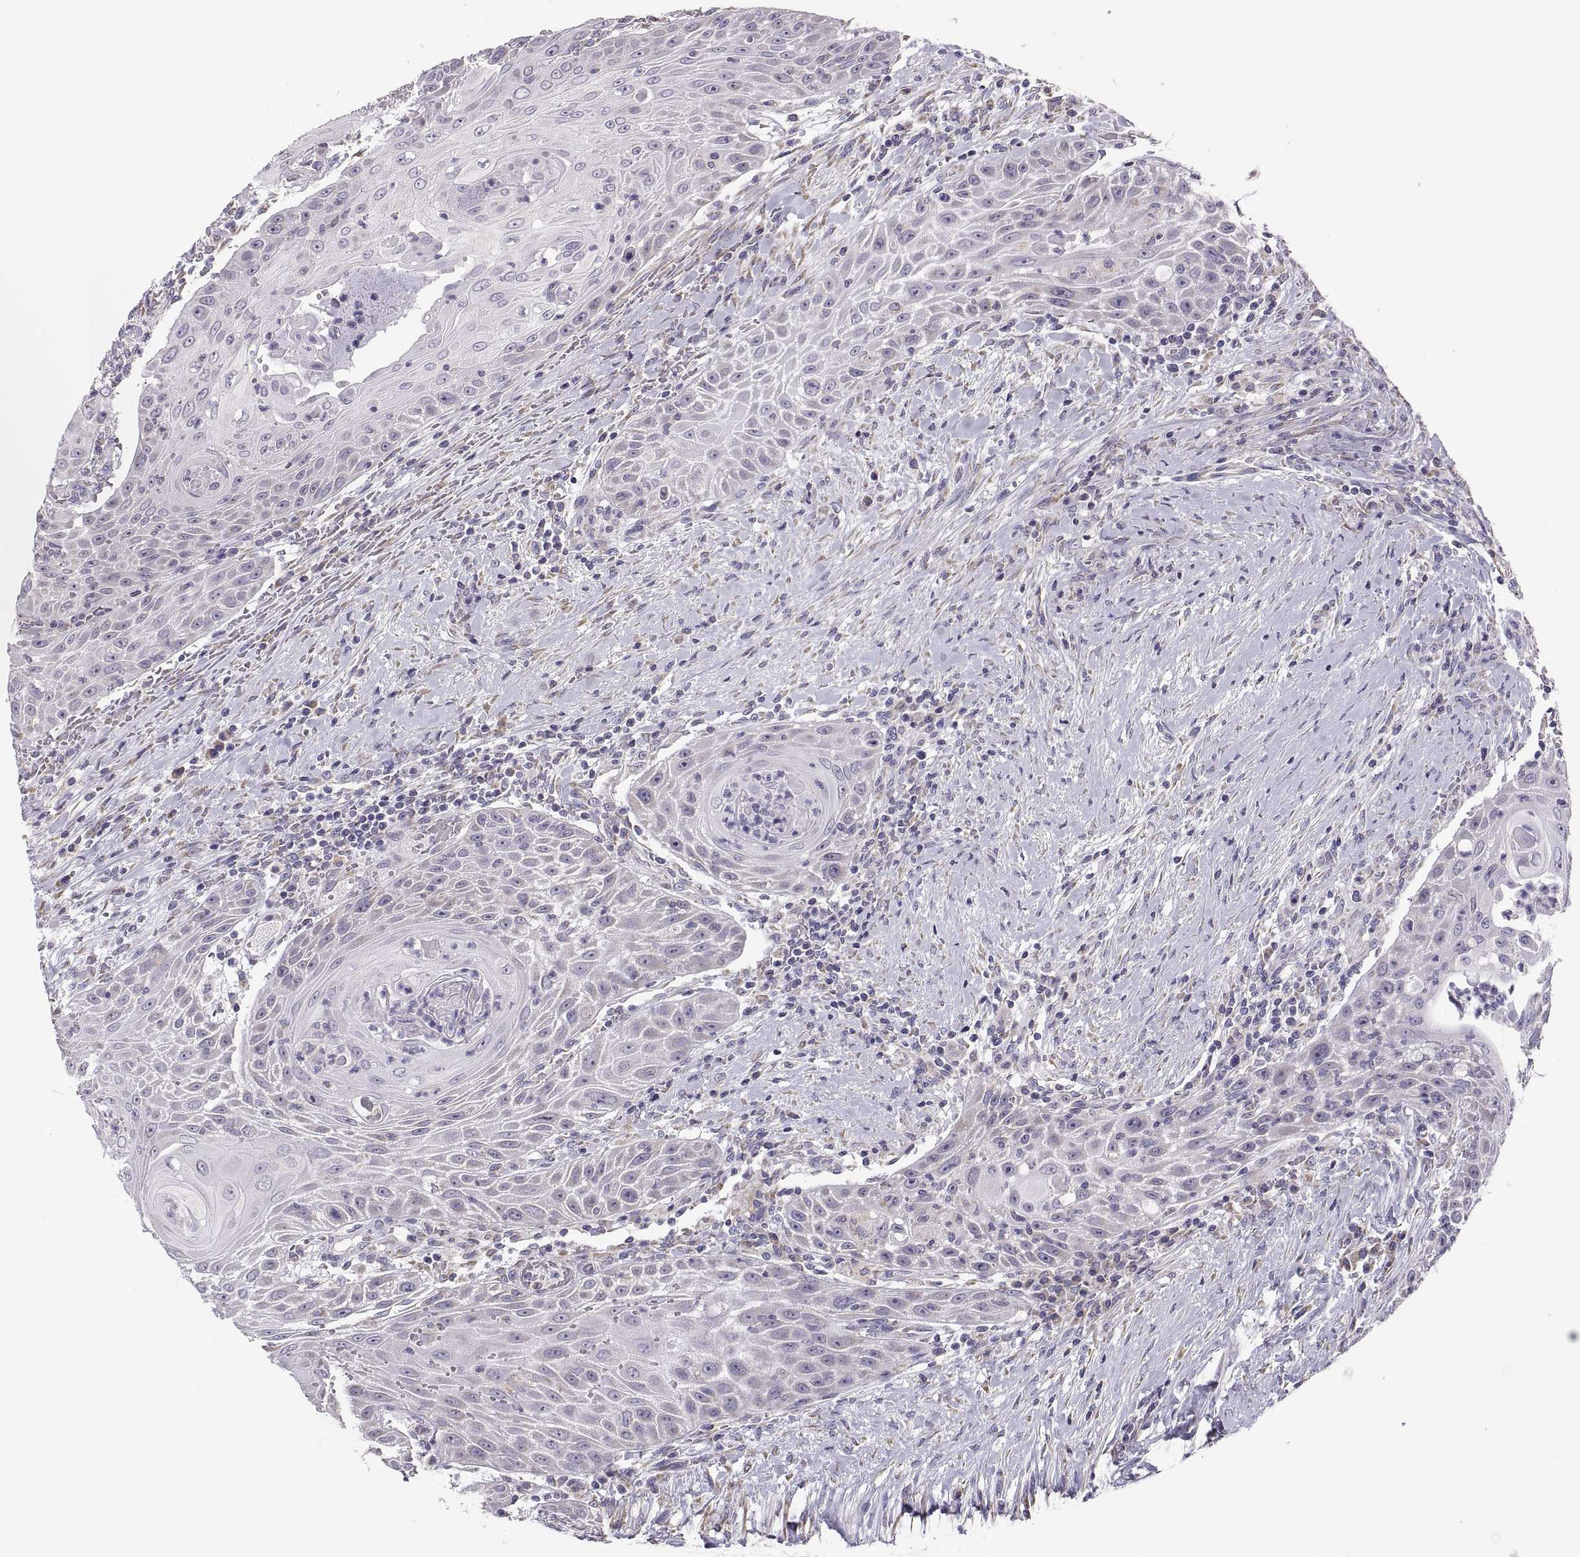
{"staining": {"intensity": "negative", "quantity": "none", "location": "none"}, "tissue": "head and neck cancer", "cell_type": "Tumor cells", "image_type": "cancer", "snomed": [{"axis": "morphology", "description": "Squamous cell carcinoma, NOS"}, {"axis": "topography", "description": "Head-Neck"}], "caption": "Immunohistochemistry image of squamous cell carcinoma (head and neck) stained for a protein (brown), which demonstrates no expression in tumor cells.", "gene": "TNNC1", "patient": {"sex": "male", "age": 69}}